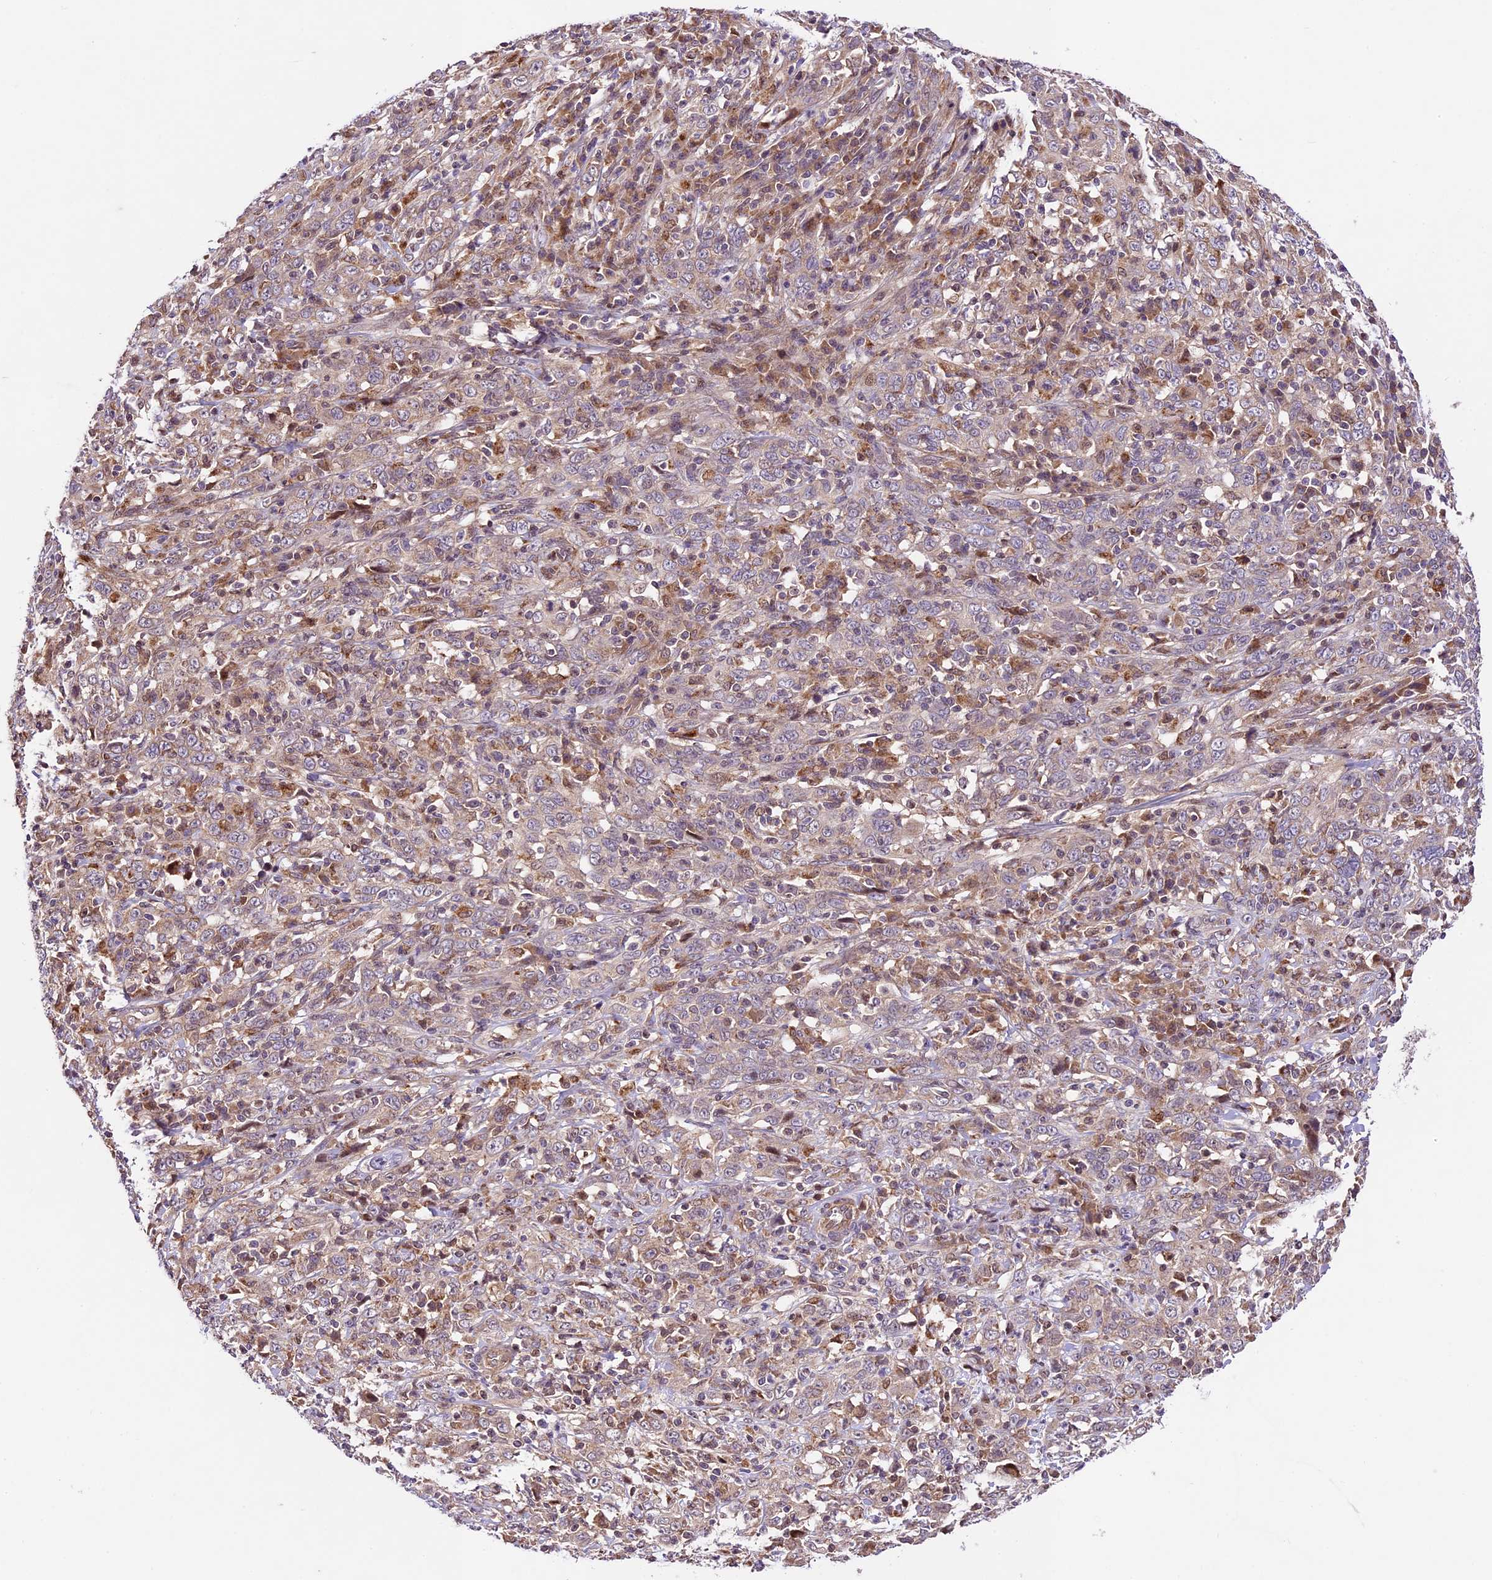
{"staining": {"intensity": "weak", "quantity": "25%-75%", "location": "cytoplasmic/membranous"}, "tissue": "cervical cancer", "cell_type": "Tumor cells", "image_type": "cancer", "snomed": [{"axis": "morphology", "description": "Squamous cell carcinoma, NOS"}, {"axis": "topography", "description": "Cervix"}], "caption": "Cervical cancer (squamous cell carcinoma) stained for a protein (brown) reveals weak cytoplasmic/membranous positive expression in approximately 25%-75% of tumor cells.", "gene": "CCSER1", "patient": {"sex": "female", "age": 46}}